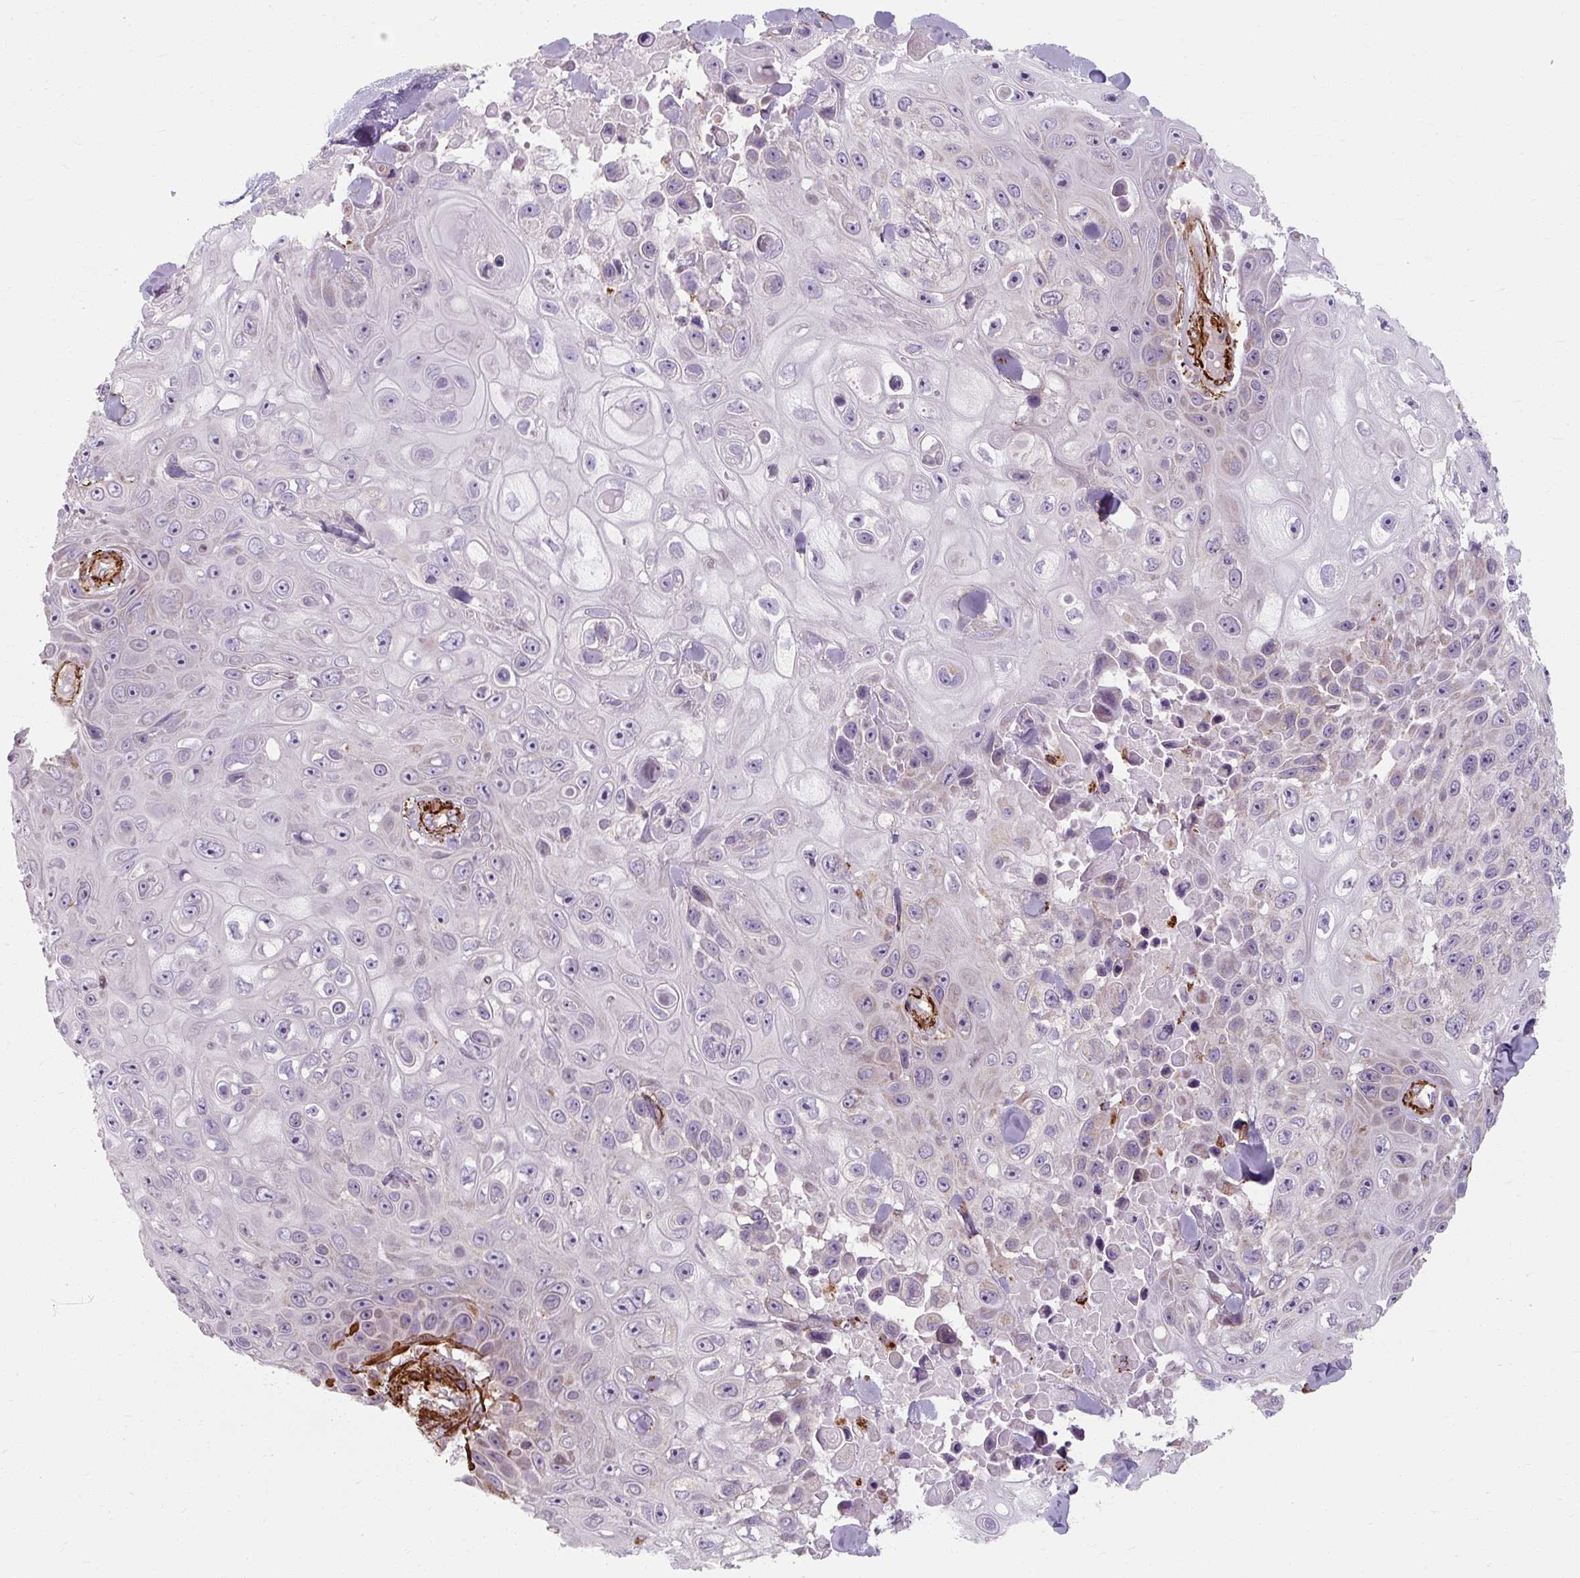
{"staining": {"intensity": "negative", "quantity": "none", "location": "none"}, "tissue": "skin cancer", "cell_type": "Tumor cells", "image_type": "cancer", "snomed": [{"axis": "morphology", "description": "Squamous cell carcinoma, NOS"}, {"axis": "topography", "description": "Skin"}], "caption": "There is no significant positivity in tumor cells of skin squamous cell carcinoma.", "gene": "MRPS5", "patient": {"sex": "male", "age": 82}}